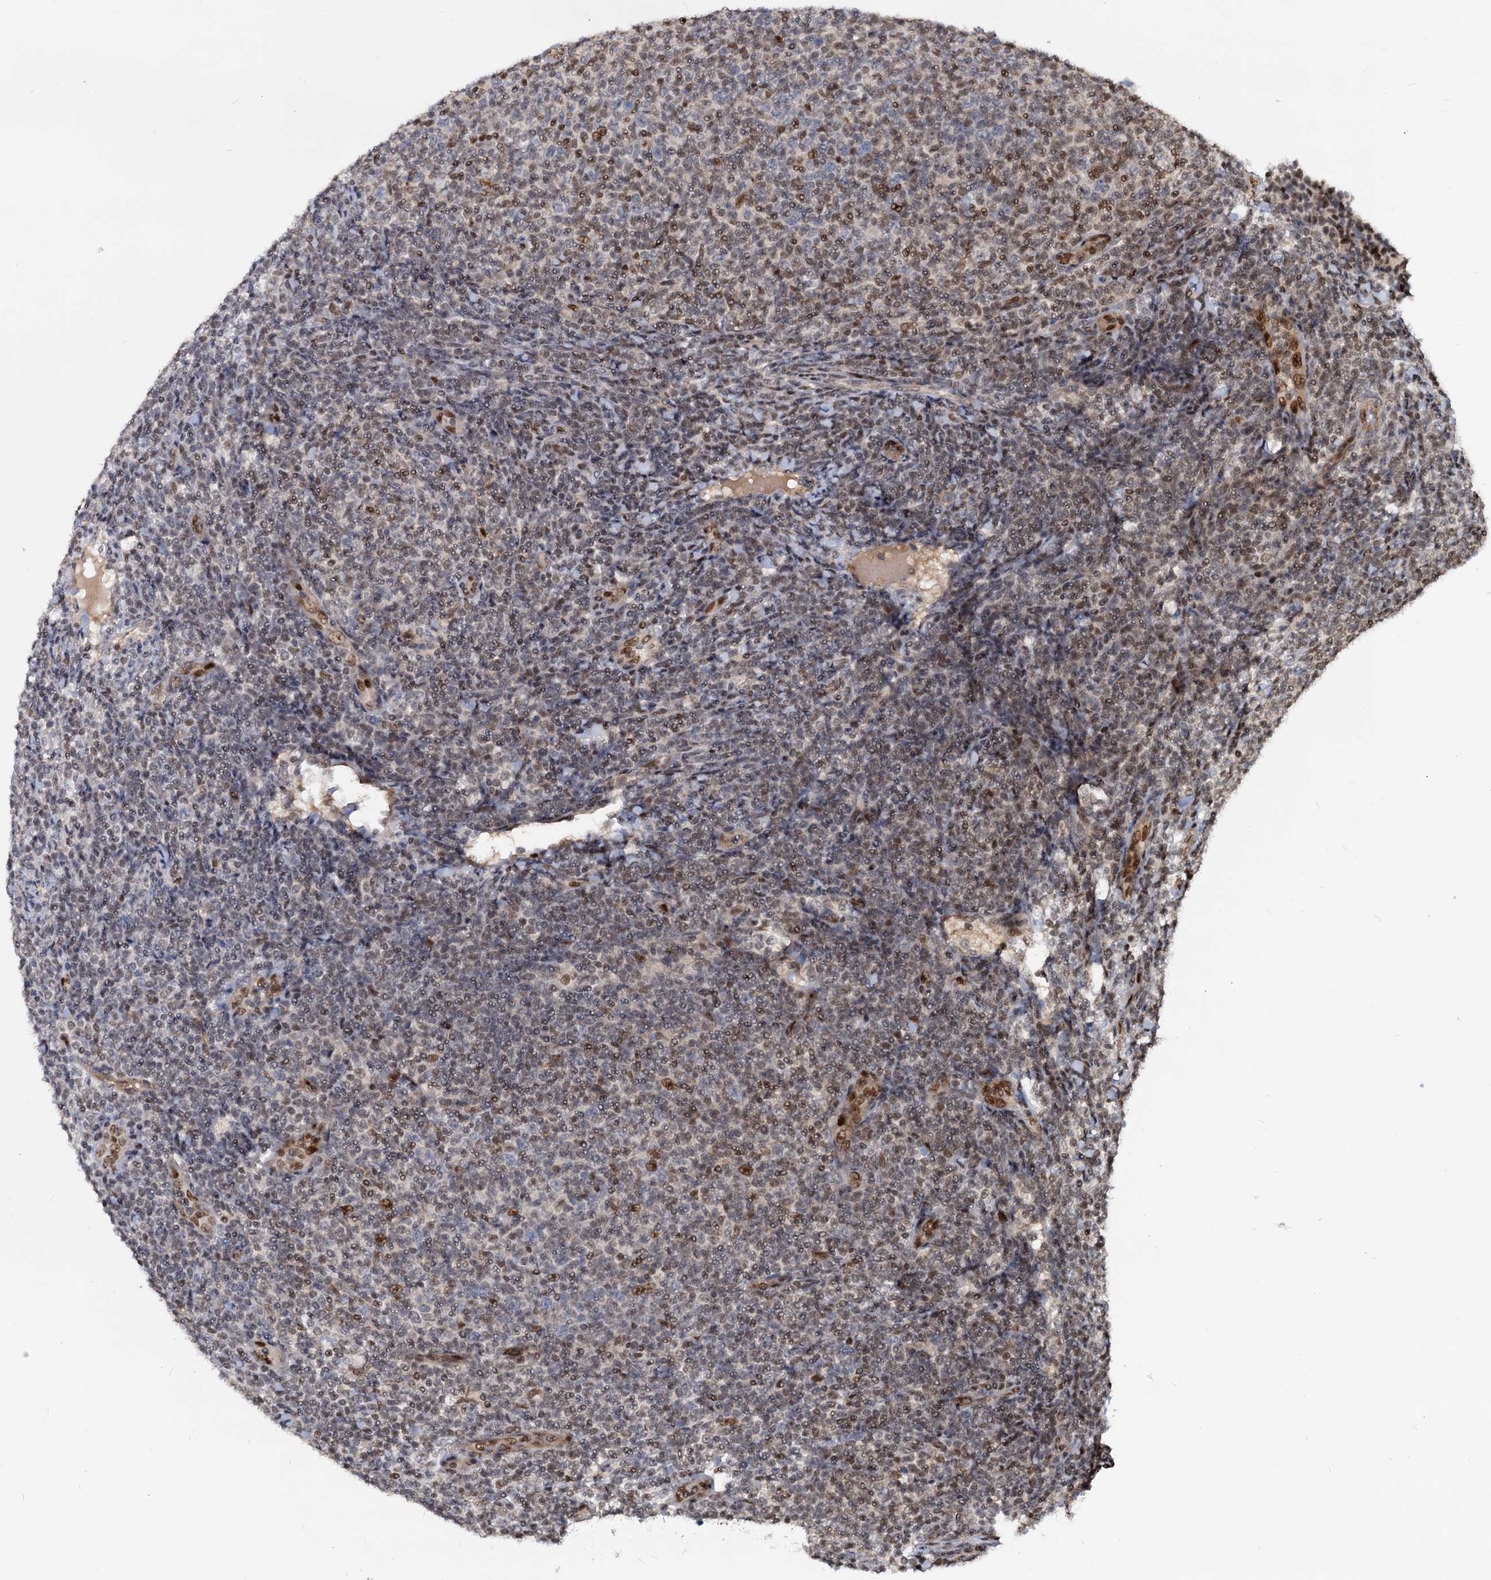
{"staining": {"intensity": "moderate", "quantity": "25%-75%", "location": "nuclear"}, "tissue": "lymphoma", "cell_type": "Tumor cells", "image_type": "cancer", "snomed": [{"axis": "morphology", "description": "Malignant lymphoma, non-Hodgkin's type, Low grade"}, {"axis": "topography", "description": "Lymph node"}], "caption": "Lymphoma was stained to show a protein in brown. There is medium levels of moderate nuclear positivity in about 25%-75% of tumor cells. Nuclei are stained in blue.", "gene": "UBLCP1", "patient": {"sex": "male", "age": 66}}